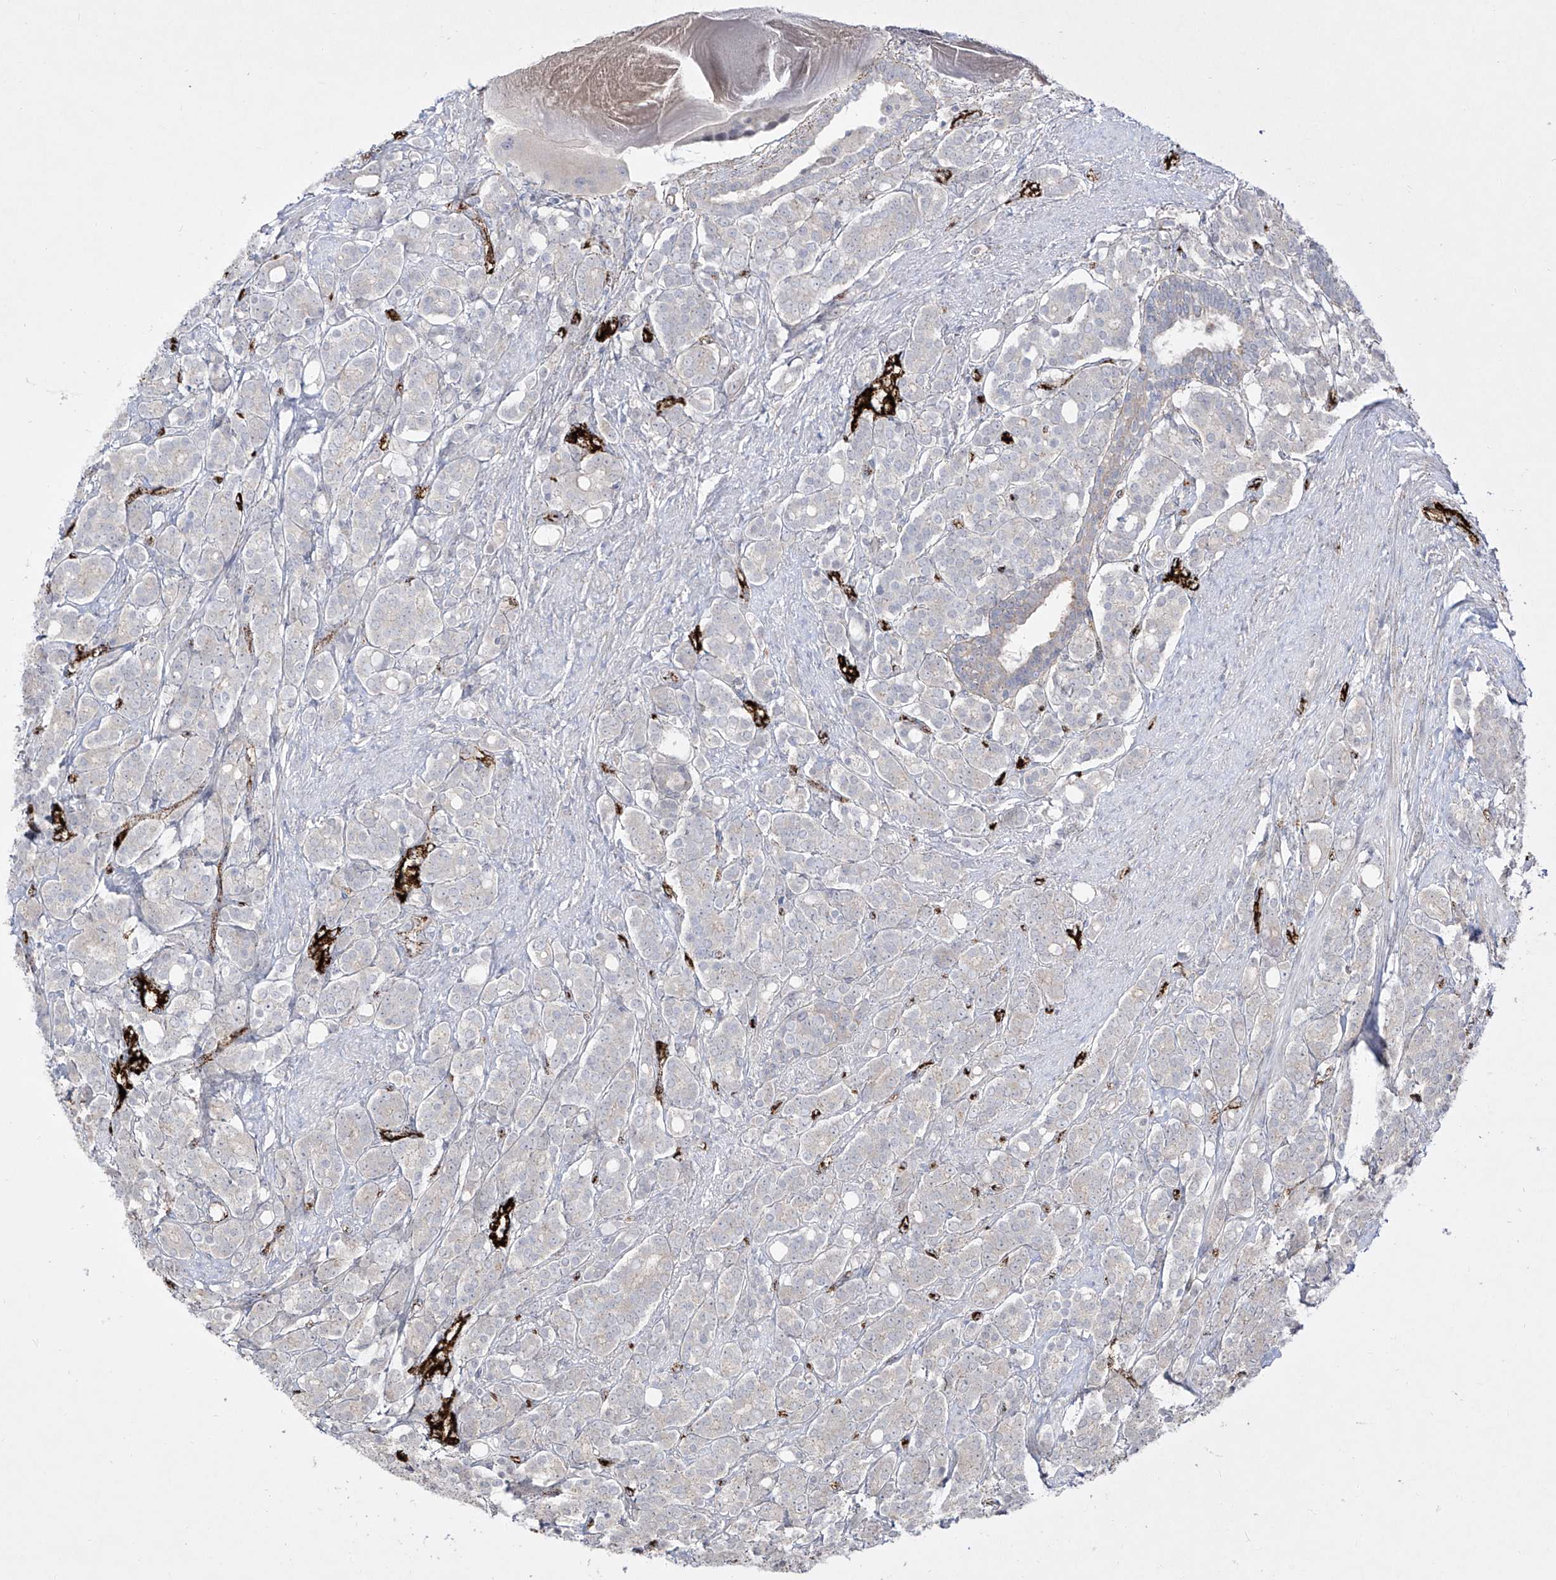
{"staining": {"intensity": "negative", "quantity": "none", "location": "none"}, "tissue": "prostate cancer", "cell_type": "Tumor cells", "image_type": "cancer", "snomed": [{"axis": "morphology", "description": "Adenocarcinoma, High grade"}, {"axis": "topography", "description": "Prostate"}], "caption": "An image of human prostate cancer (adenocarcinoma (high-grade)) is negative for staining in tumor cells. (Stains: DAB immunohistochemistry (IHC) with hematoxylin counter stain, Microscopy: brightfield microscopy at high magnification).", "gene": "ZGRF1", "patient": {"sex": "male", "age": 62}}